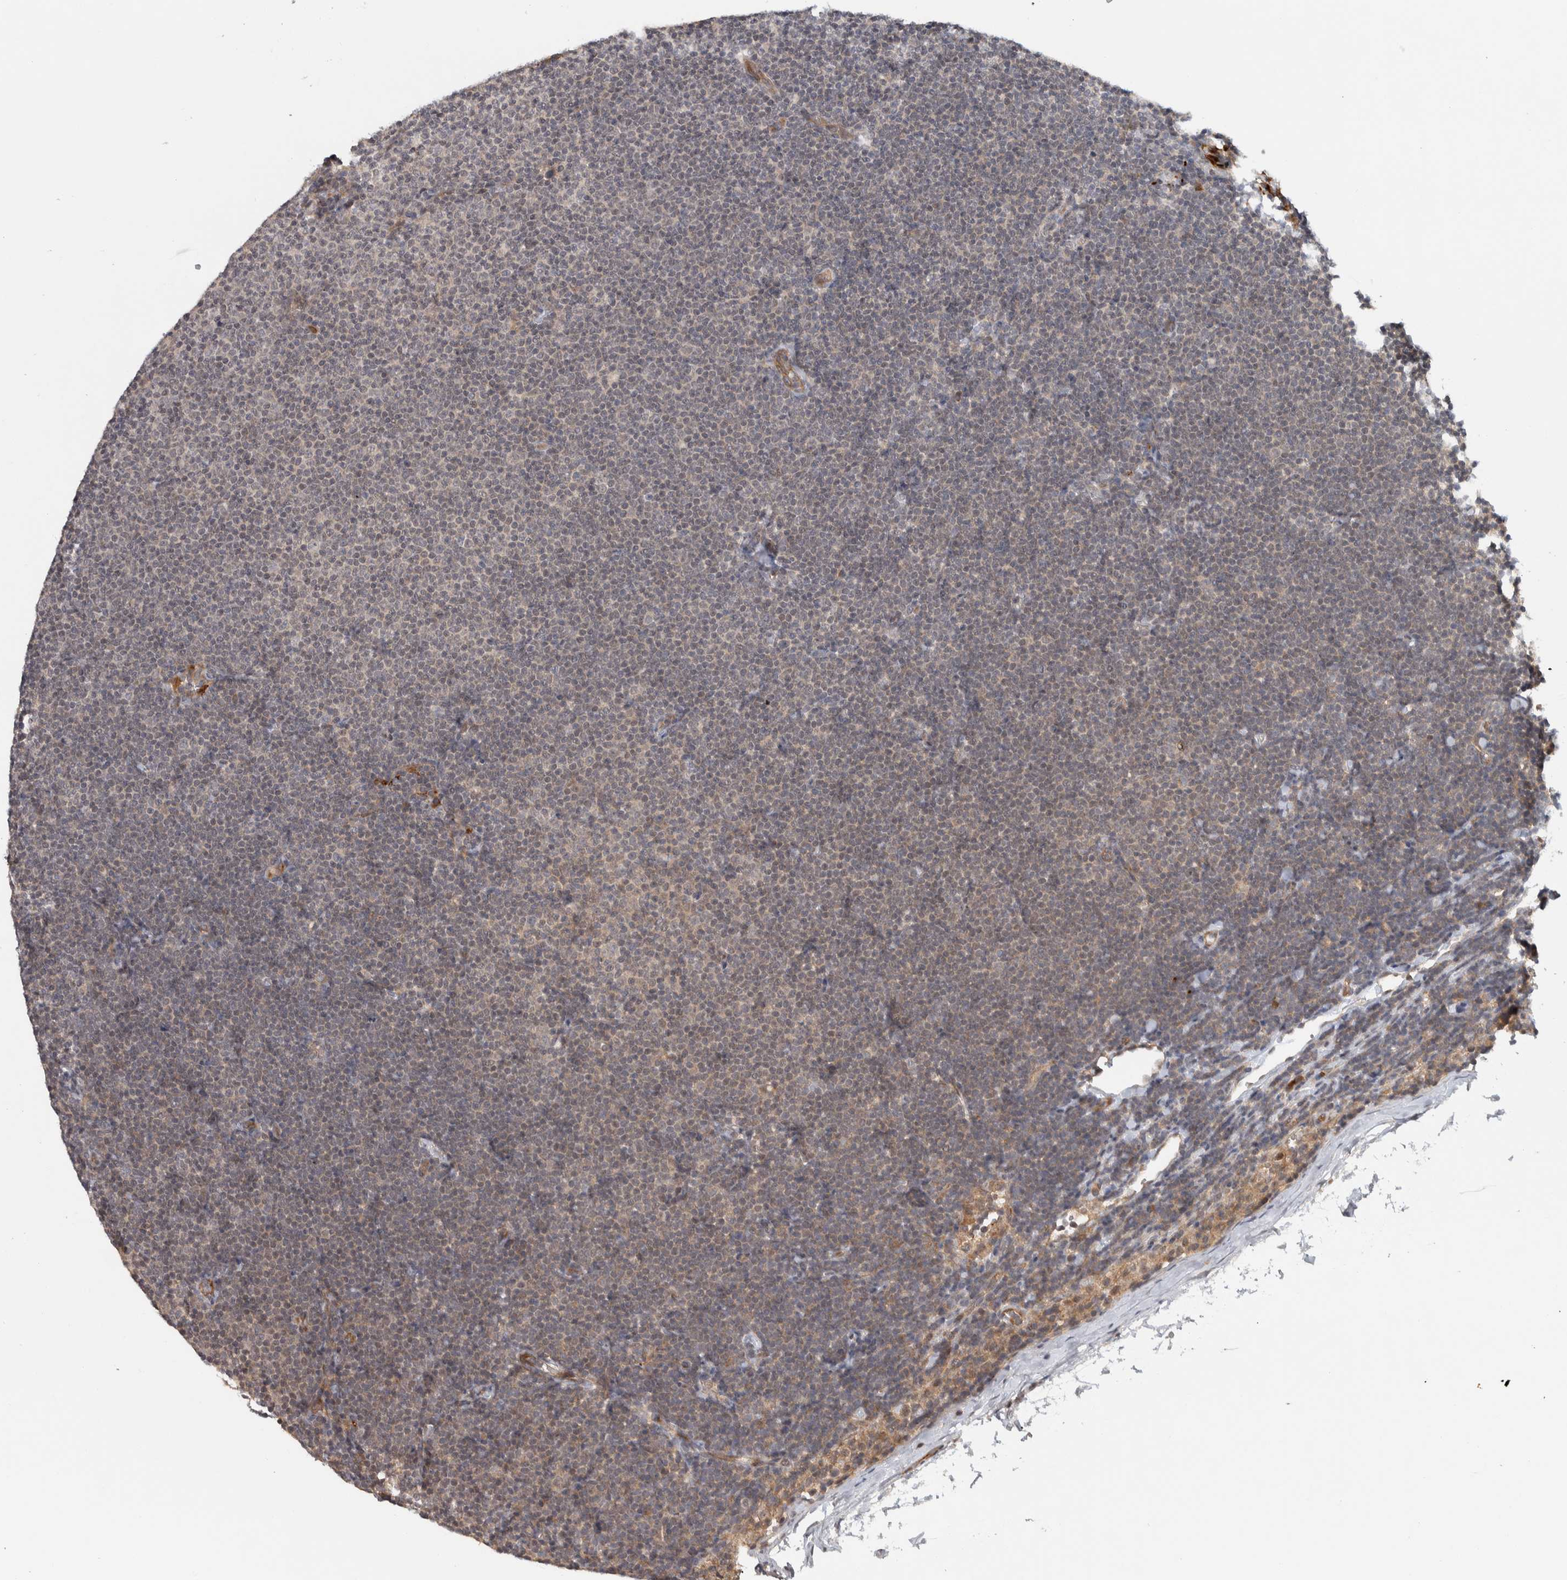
{"staining": {"intensity": "weak", "quantity": "<25%", "location": "cytoplasmic/membranous"}, "tissue": "lymphoma", "cell_type": "Tumor cells", "image_type": "cancer", "snomed": [{"axis": "morphology", "description": "Malignant lymphoma, non-Hodgkin's type, Low grade"}, {"axis": "topography", "description": "Lymph node"}], "caption": "IHC of human lymphoma displays no positivity in tumor cells.", "gene": "TBC1D31", "patient": {"sex": "female", "age": 53}}